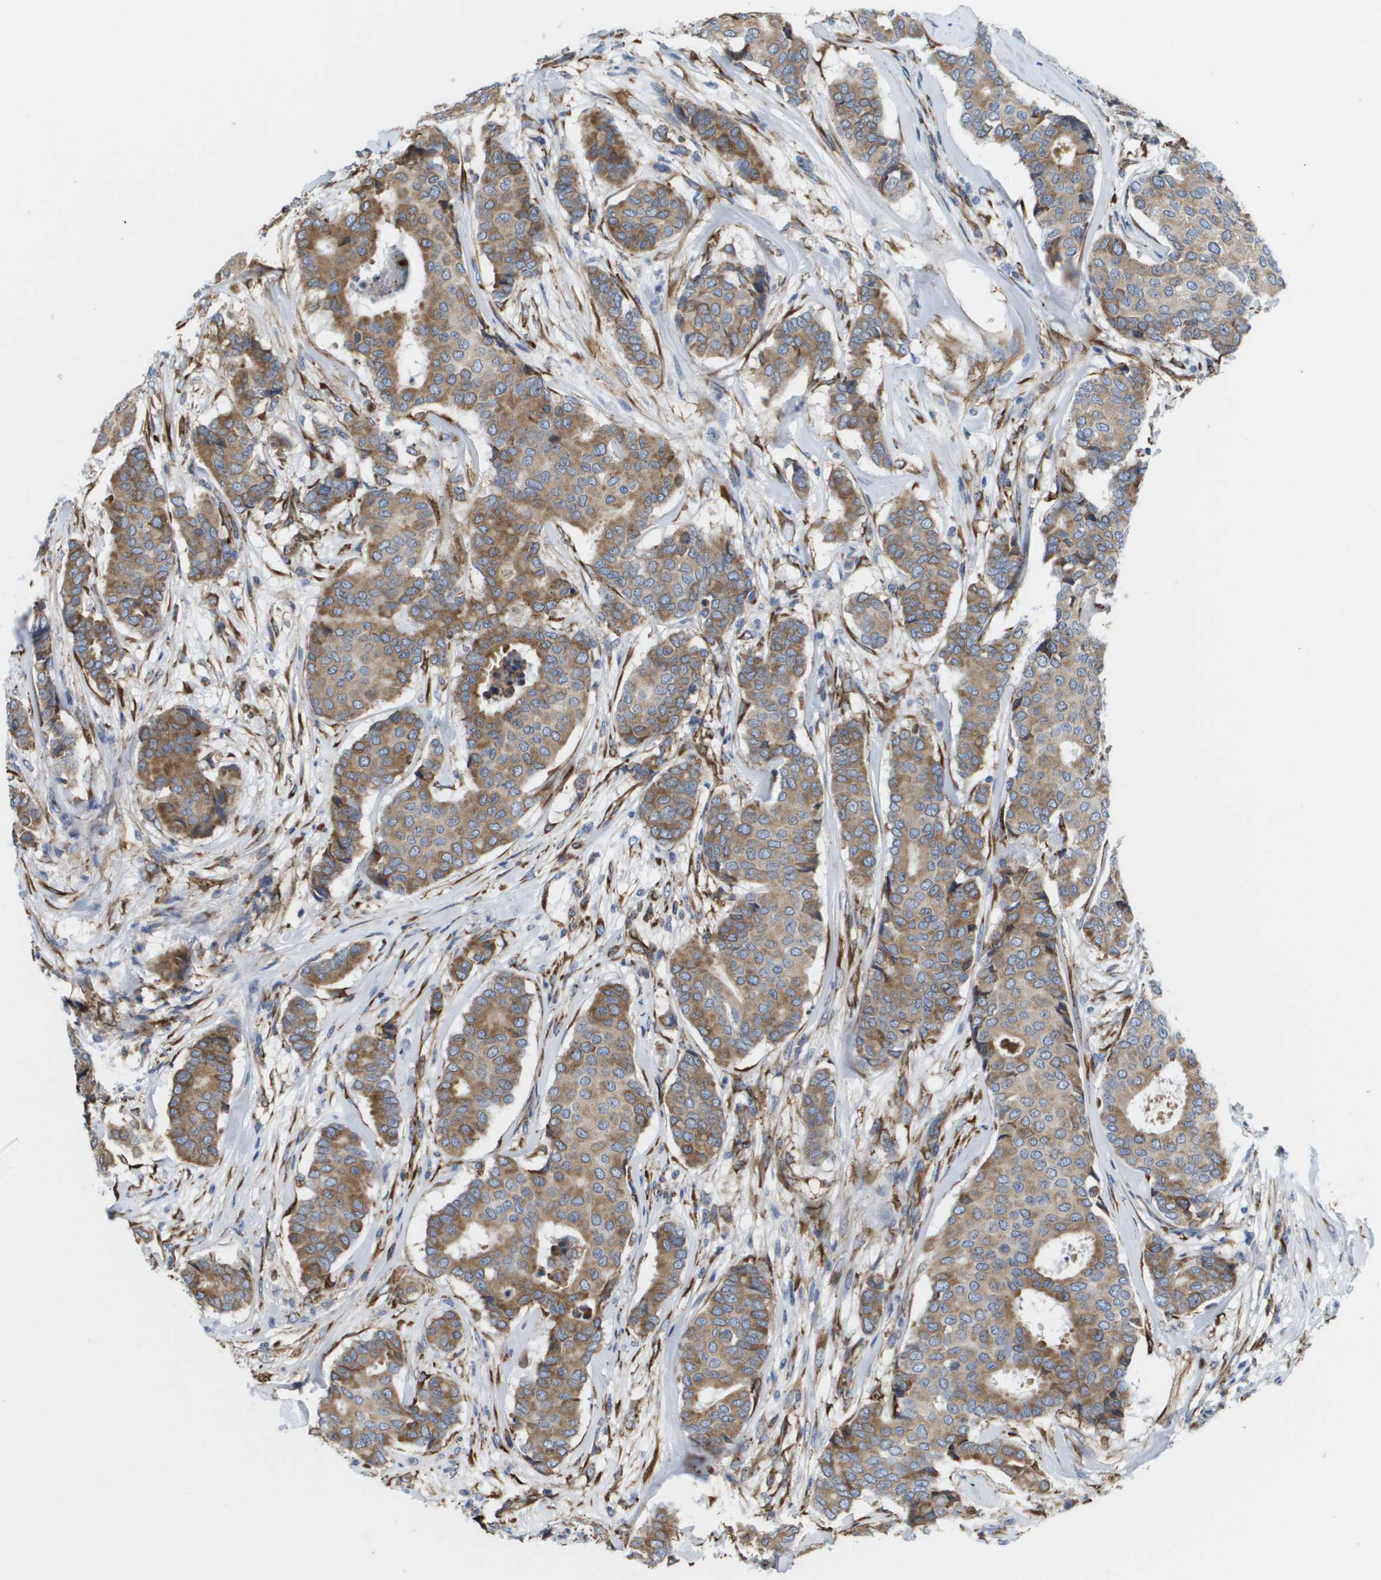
{"staining": {"intensity": "moderate", "quantity": ">75%", "location": "cytoplasmic/membranous"}, "tissue": "breast cancer", "cell_type": "Tumor cells", "image_type": "cancer", "snomed": [{"axis": "morphology", "description": "Duct carcinoma"}, {"axis": "topography", "description": "Breast"}], "caption": "Immunohistochemical staining of breast invasive ductal carcinoma reveals moderate cytoplasmic/membranous protein positivity in approximately >75% of tumor cells.", "gene": "ST3GAL2", "patient": {"sex": "female", "age": 75}}